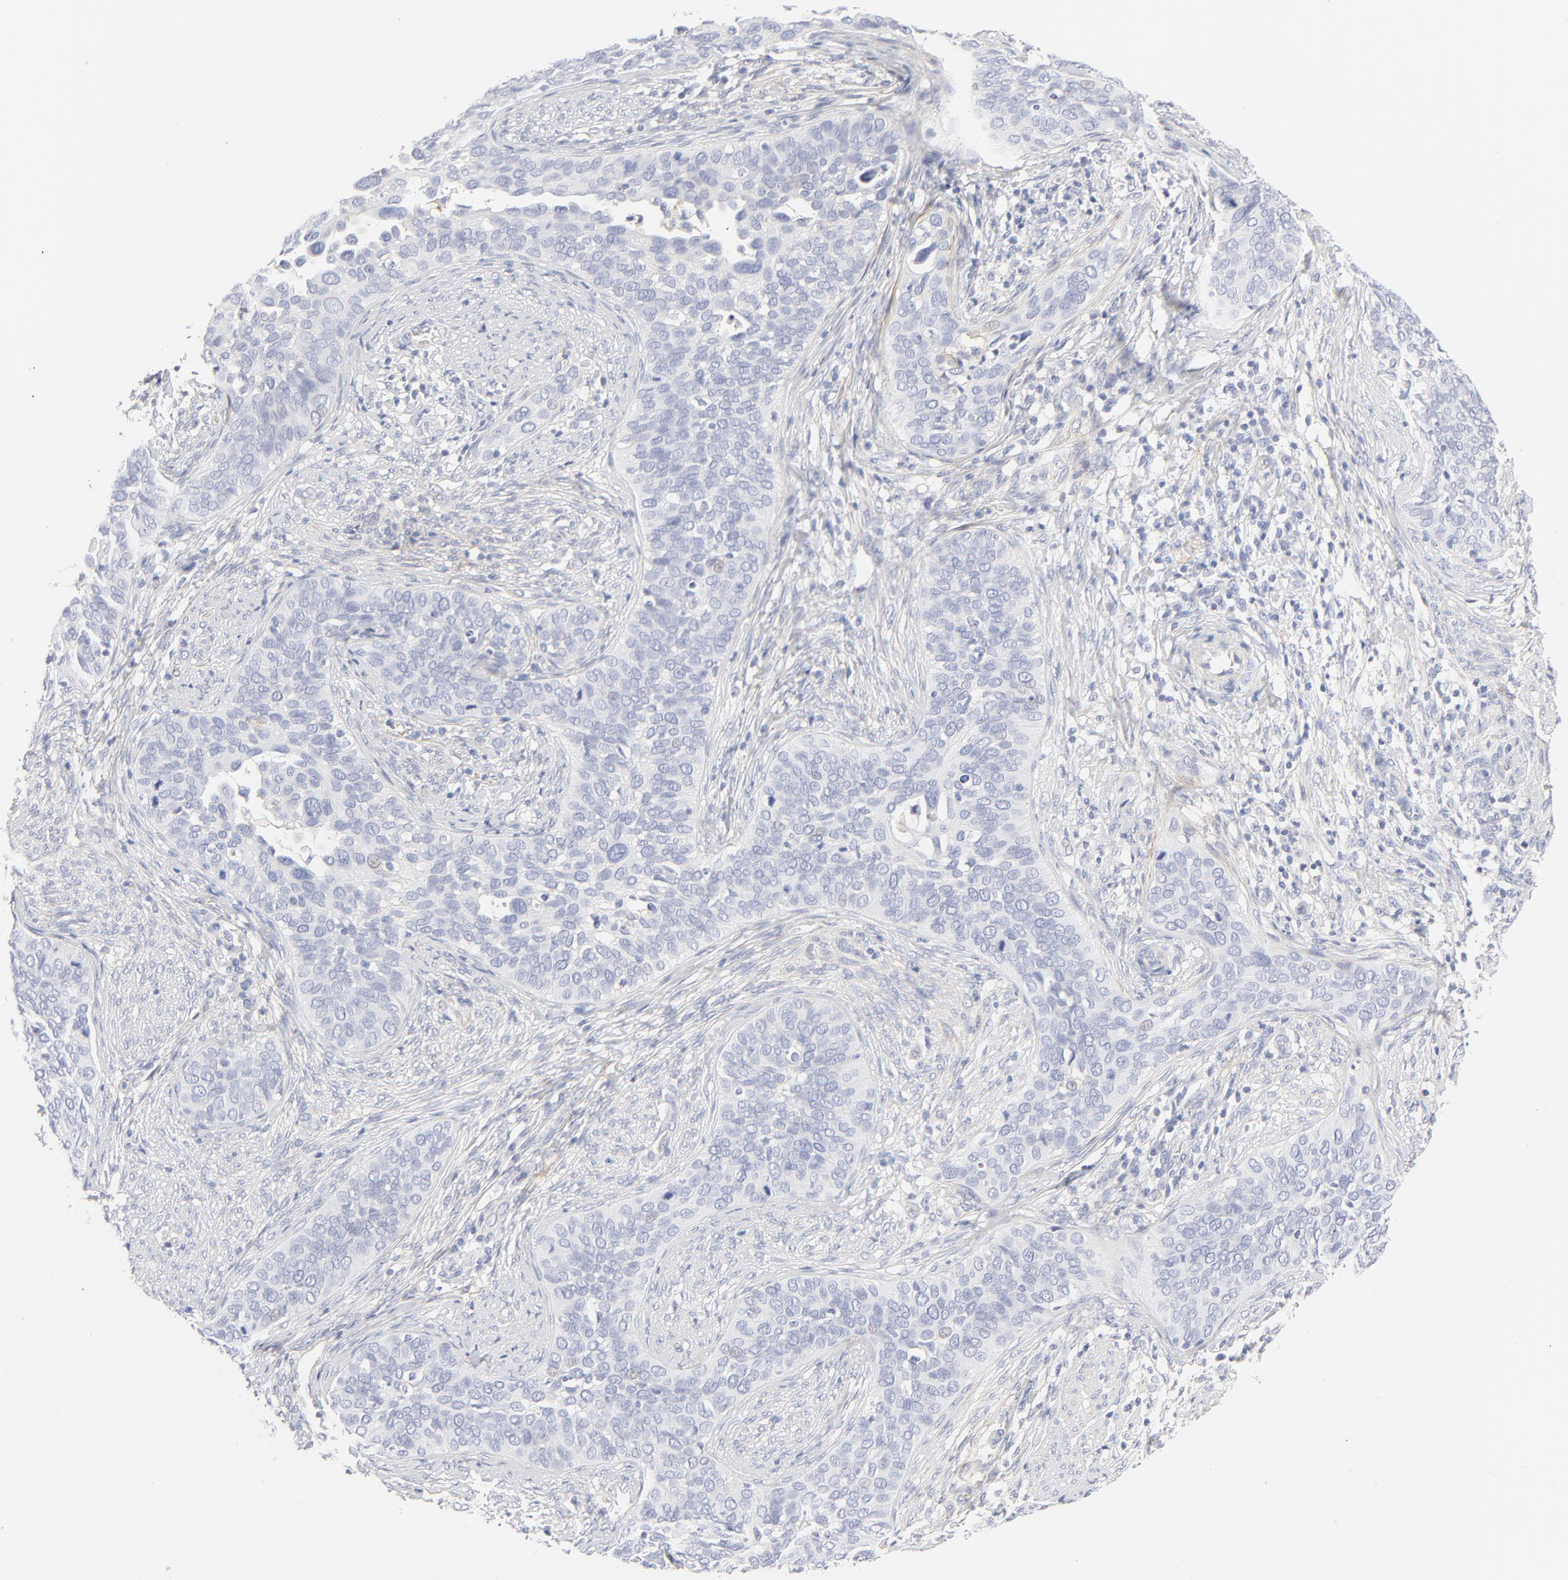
{"staining": {"intensity": "negative", "quantity": "none", "location": "none"}, "tissue": "cervical cancer", "cell_type": "Tumor cells", "image_type": "cancer", "snomed": [{"axis": "morphology", "description": "Squamous cell carcinoma, NOS"}, {"axis": "topography", "description": "Cervix"}], "caption": "Micrograph shows no significant protein staining in tumor cells of cervical cancer.", "gene": "ITGA5", "patient": {"sex": "female", "age": 31}}